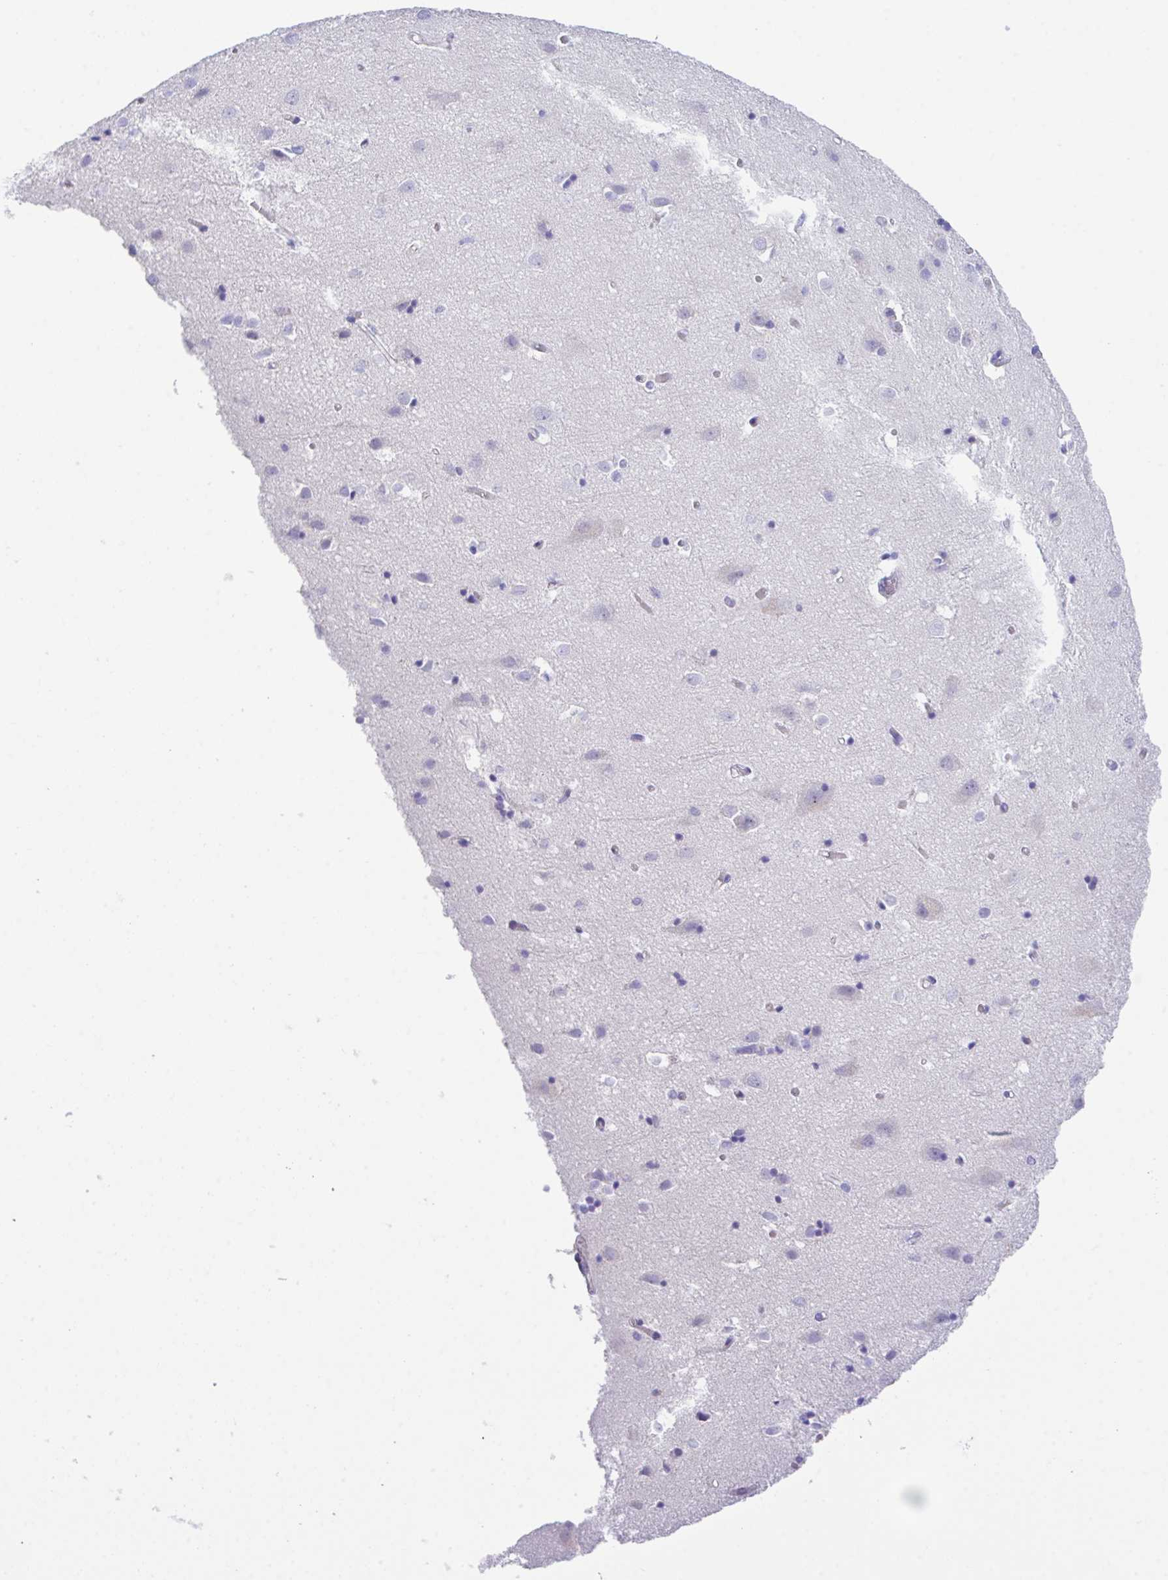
{"staining": {"intensity": "negative", "quantity": "none", "location": "none"}, "tissue": "cerebral cortex", "cell_type": "Endothelial cells", "image_type": "normal", "snomed": [{"axis": "morphology", "description": "Normal tissue, NOS"}, {"axis": "topography", "description": "Cerebral cortex"}], "caption": "This is a histopathology image of IHC staining of normal cerebral cortex, which shows no positivity in endothelial cells. Nuclei are stained in blue.", "gene": "HOXB4", "patient": {"sex": "male", "age": 70}}